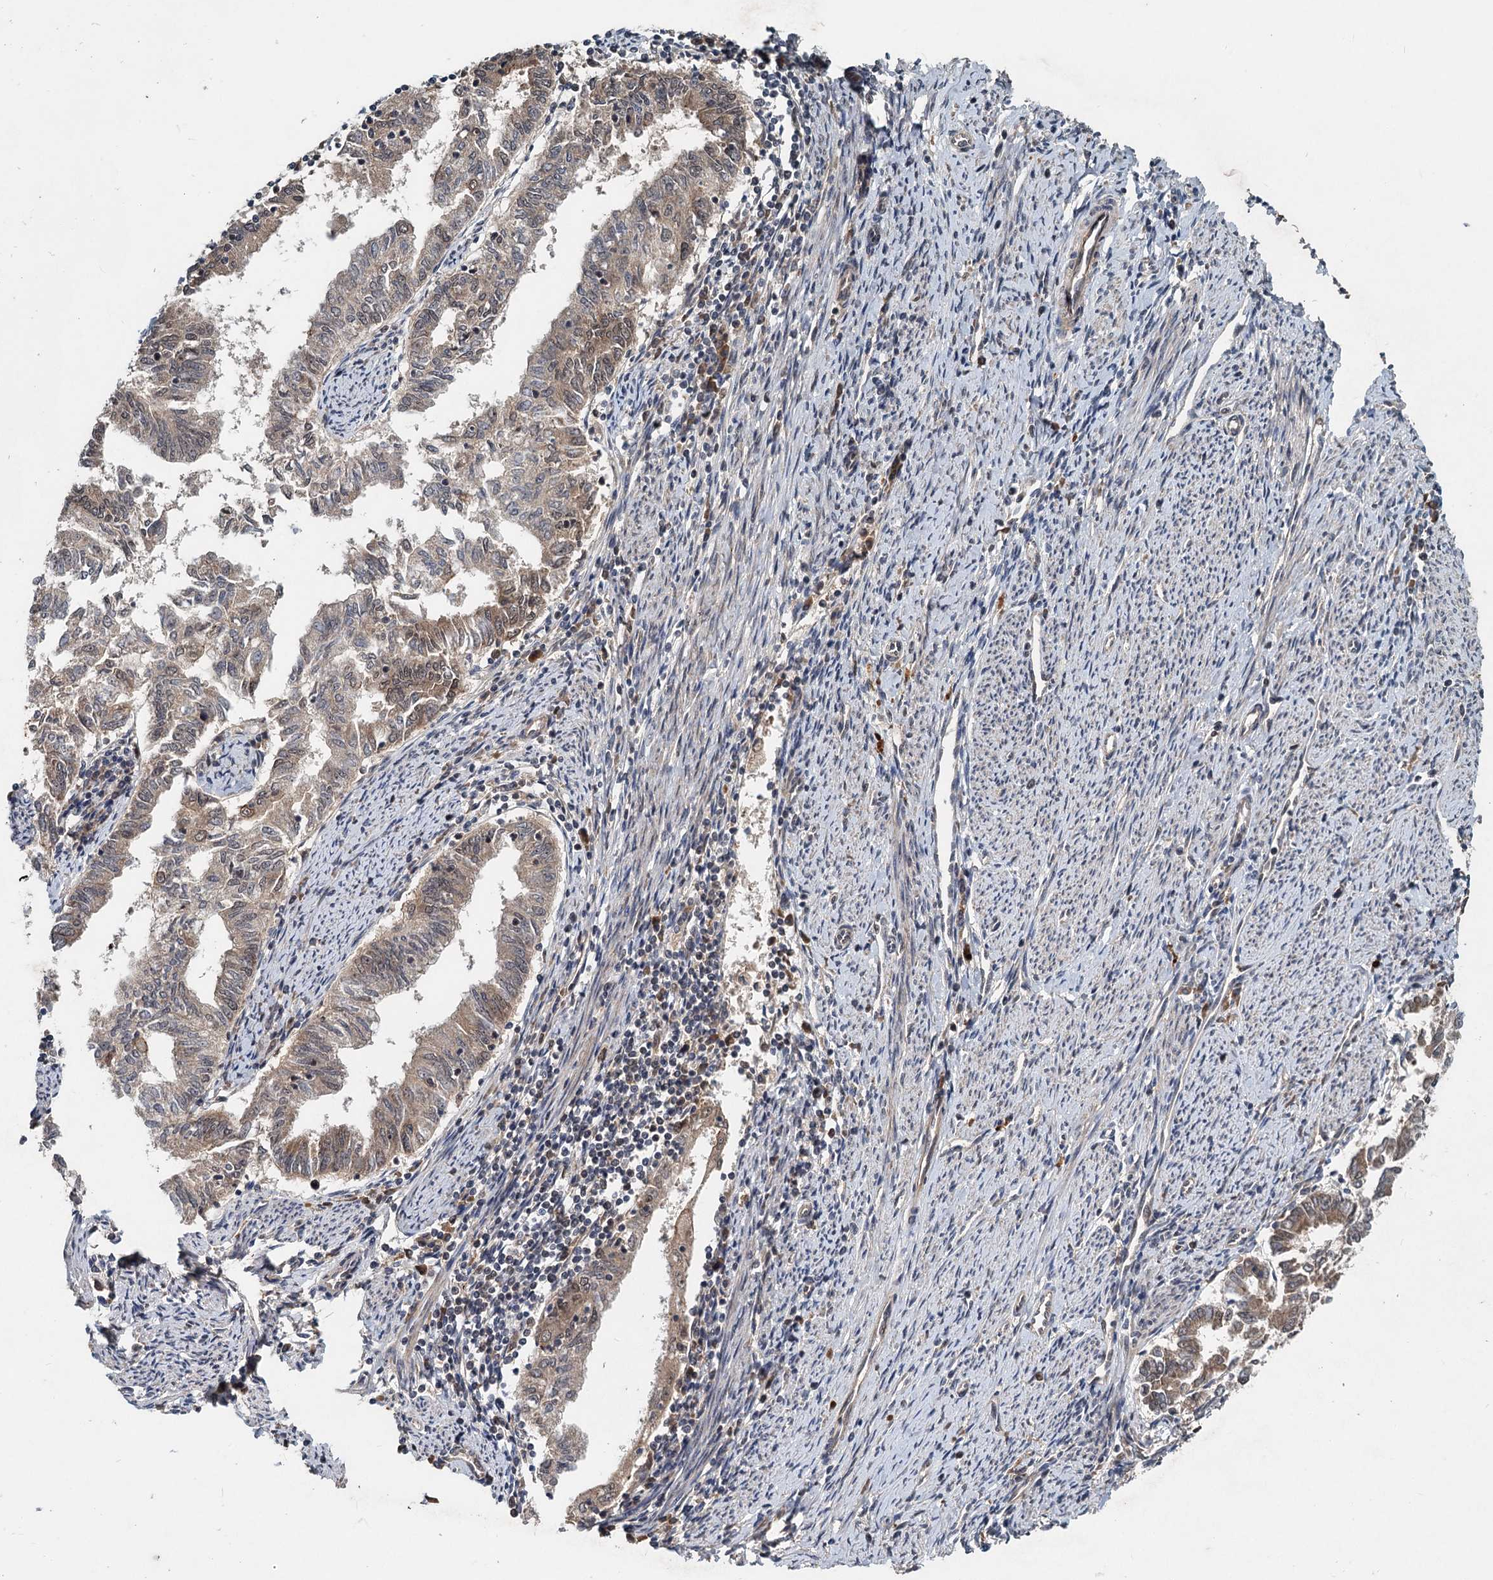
{"staining": {"intensity": "weak", "quantity": "25%-75%", "location": "cytoplasmic/membranous"}, "tissue": "endometrial cancer", "cell_type": "Tumor cells", "image_type": "cancer", "snomed": [{"axis": "morphology", "description": "Adenocarcinoma, NOS"}, {"axis": "topography", "description": "Endometrium"}], "caption": "Approximately 25%-75% of tumor cells in human endometrial adenocarcinoma reveal weak cytoplasmic/membranous protein expression as visualized by brown immunohistochemical staining.", "gene": "RITA1", "patient": {"sex": "female", "age": 79}}